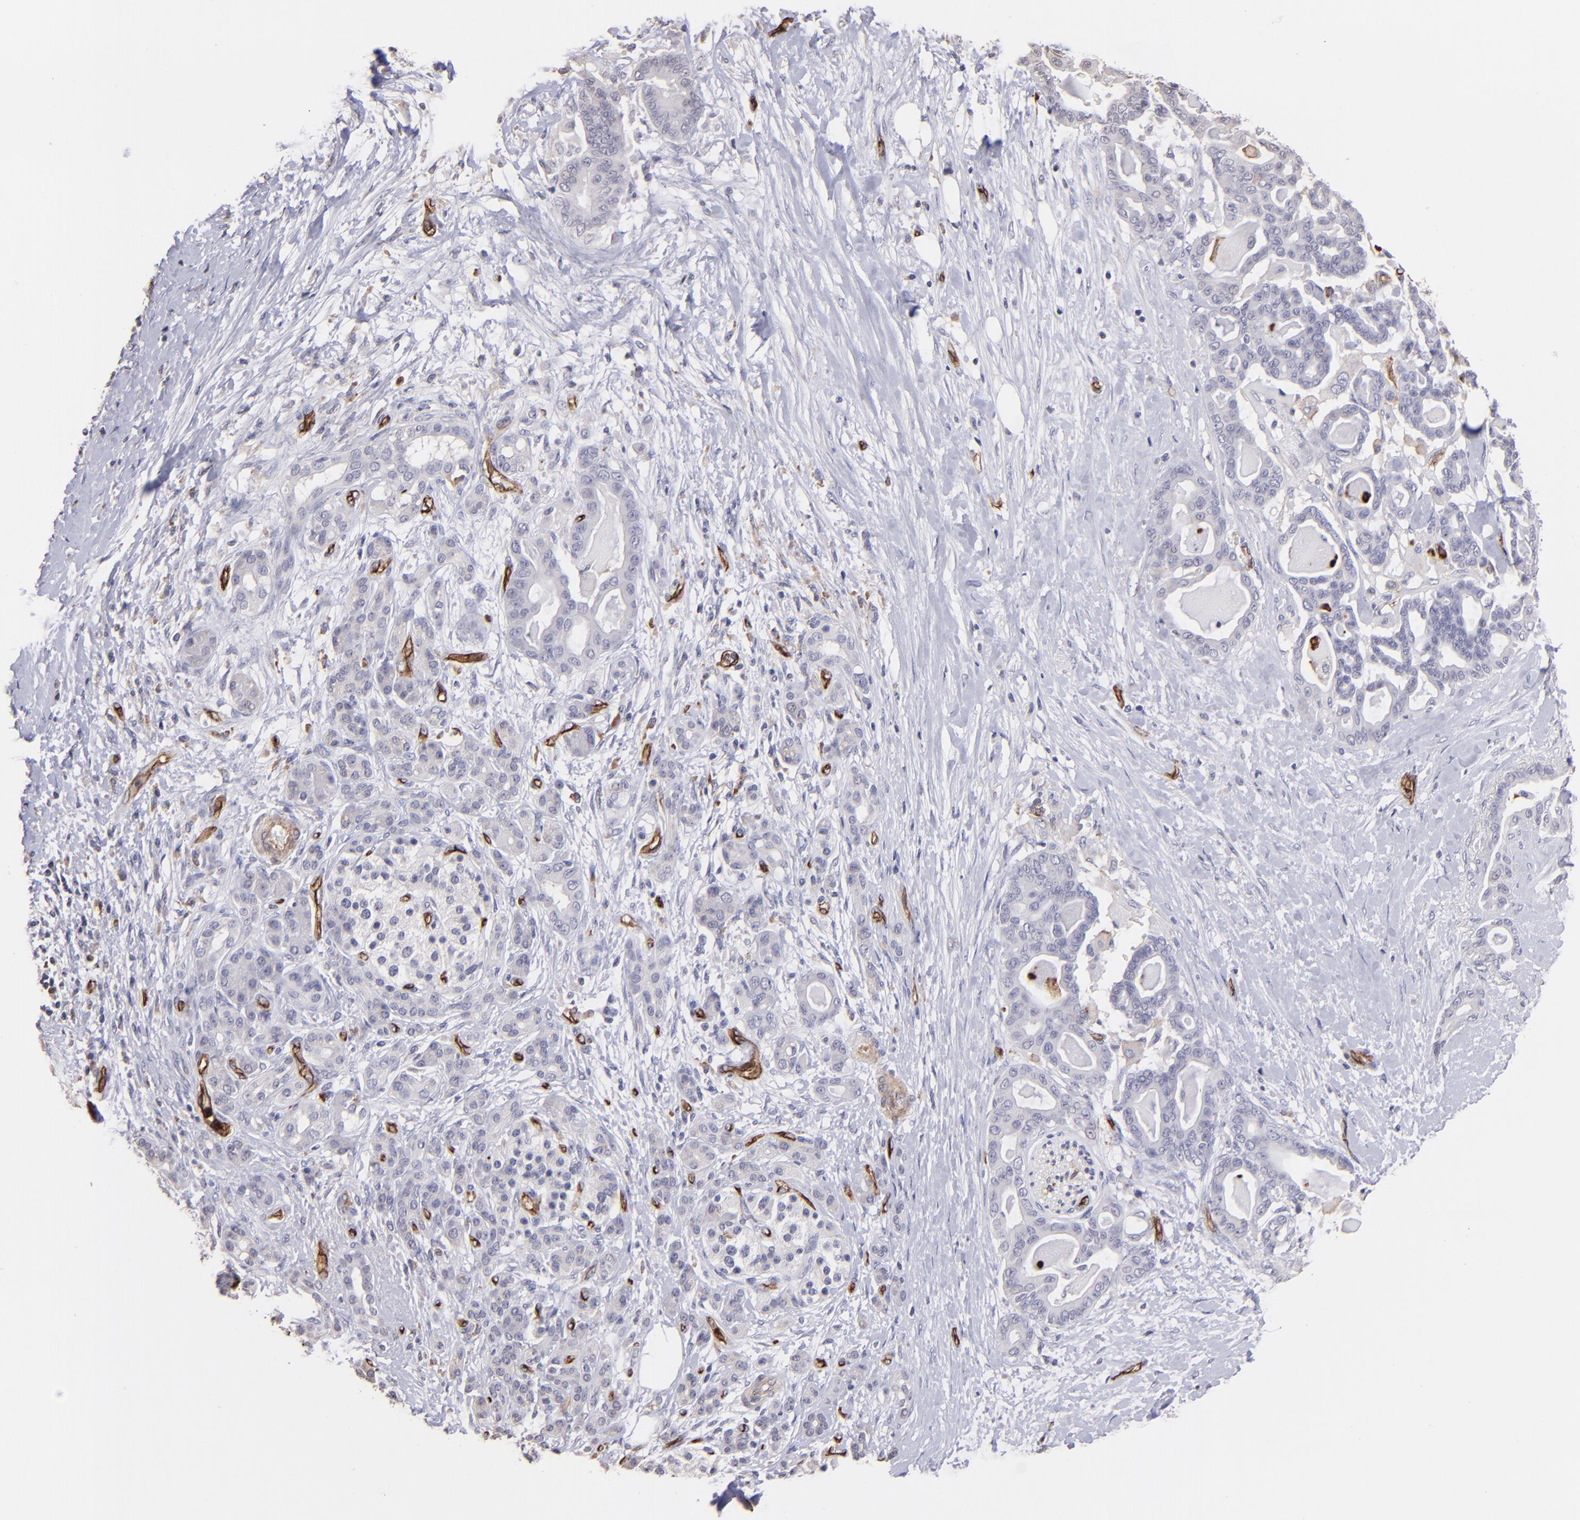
{"staining": {"intensity": "negative", "quantity": "none", "location": "none"}, "tissue": "pancreatic cancer", "cell_type": "Tumor cells", "image_type": "cancer", "snomed": [{"axis": "morphology", "description": "Adenocarcinoma, NOS"}, {"axis": "topography", "description": "Pancreas"}], "caption": "The micrograph exhibits no staining of tumor cells in pancreatic cancer (adenocarcinoma).", "gene": "DYSF", "patient": {"sex": "male", "age": 63}}